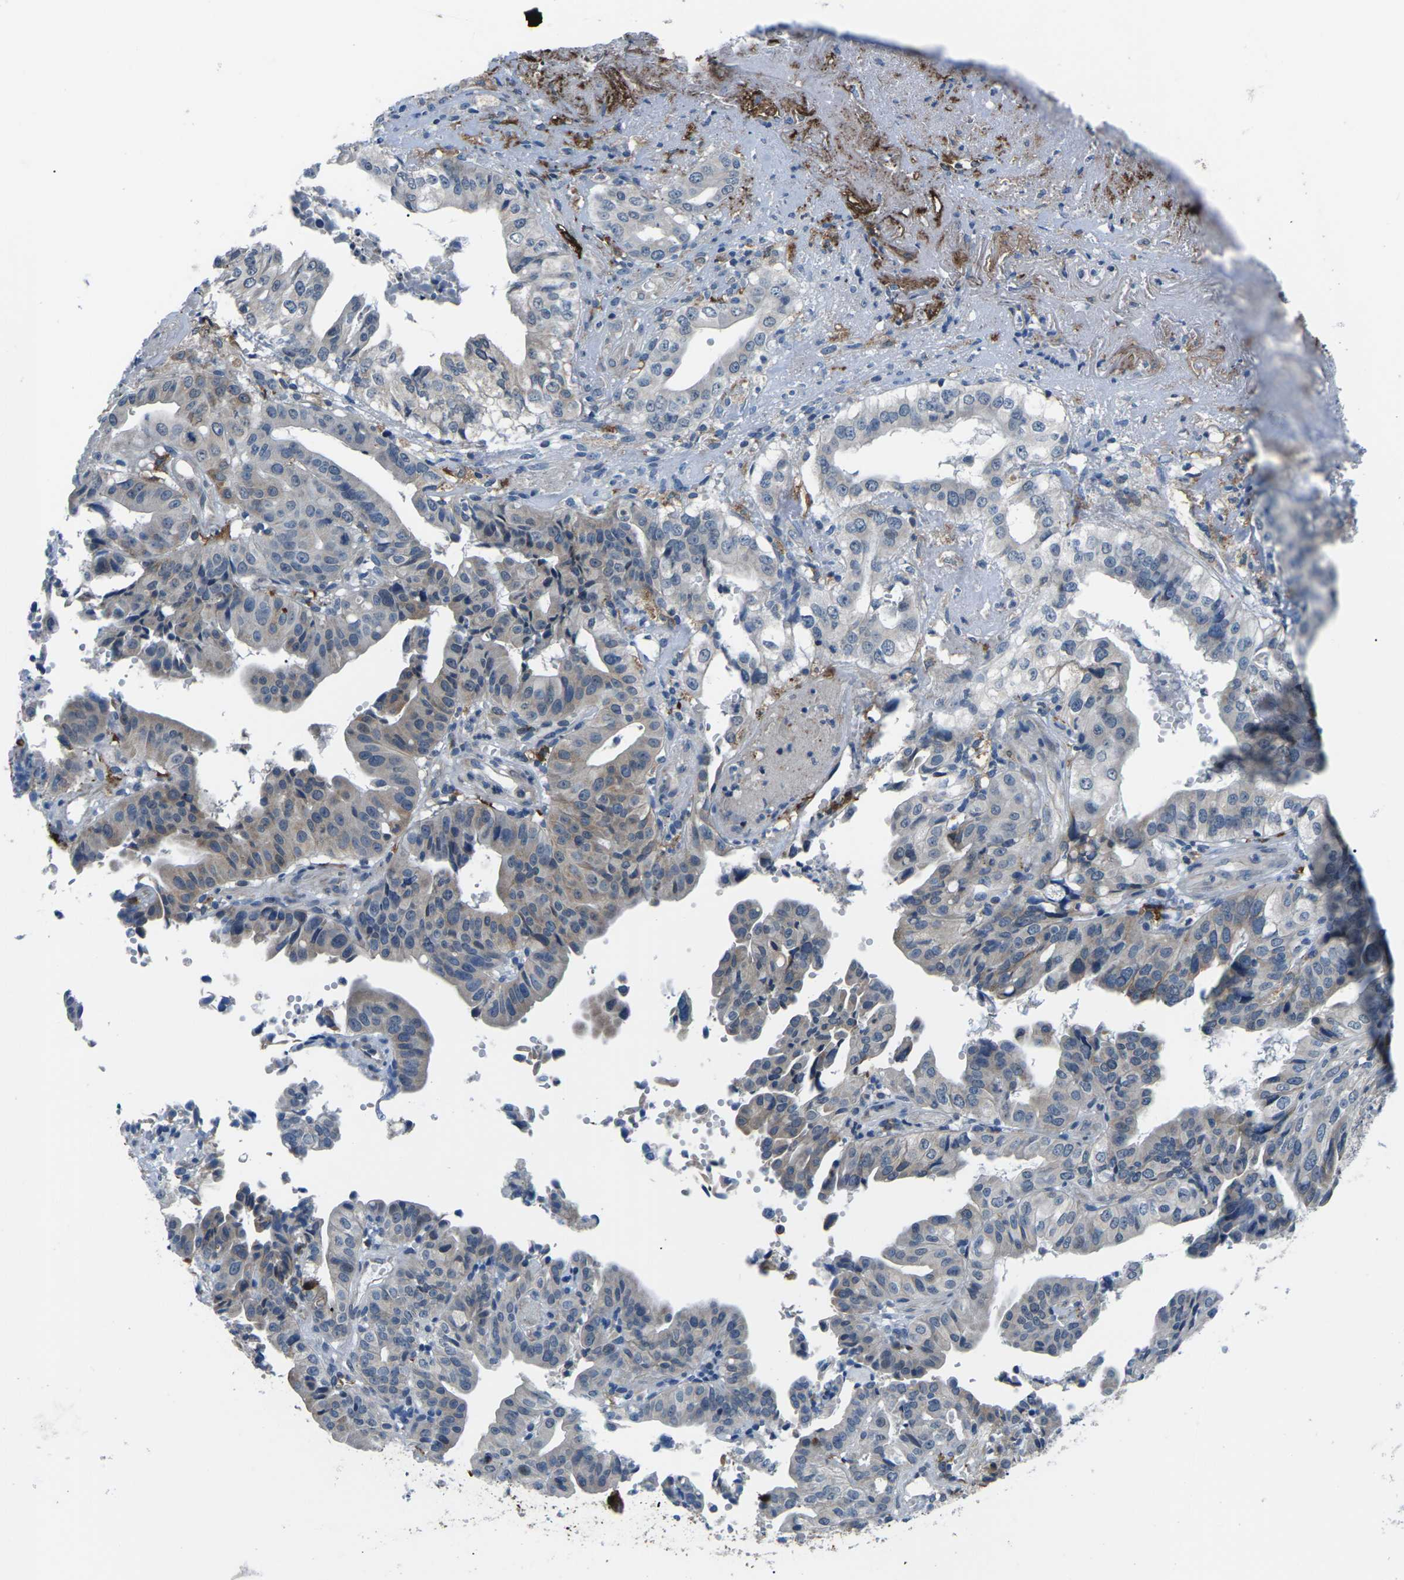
{"staining": {"intensity": "weak", "quantity": "<25%", "location": "cytoplasmic/membranous"}, "tissue": "liver cancer", "cell_type": "Tumor cells", "image_type": "cancer", "snomed": [{"axis": "morphology", "description": "Cholangiocarcinoma"}, {"axis": "topography", "description": "Liver"}], "caption": "IHC photomicrograph of neoplastic tissue: liver cancer (cholangiocarcinoma) stained with DAB reveals no significant protein expression in tumor cells. (DAB (3,3'-diaminobenzidine) immunohistochemistry (IHC), high magnification).", "gene": "PTPN1", "patient": {"sex": "female", "age": 61}}